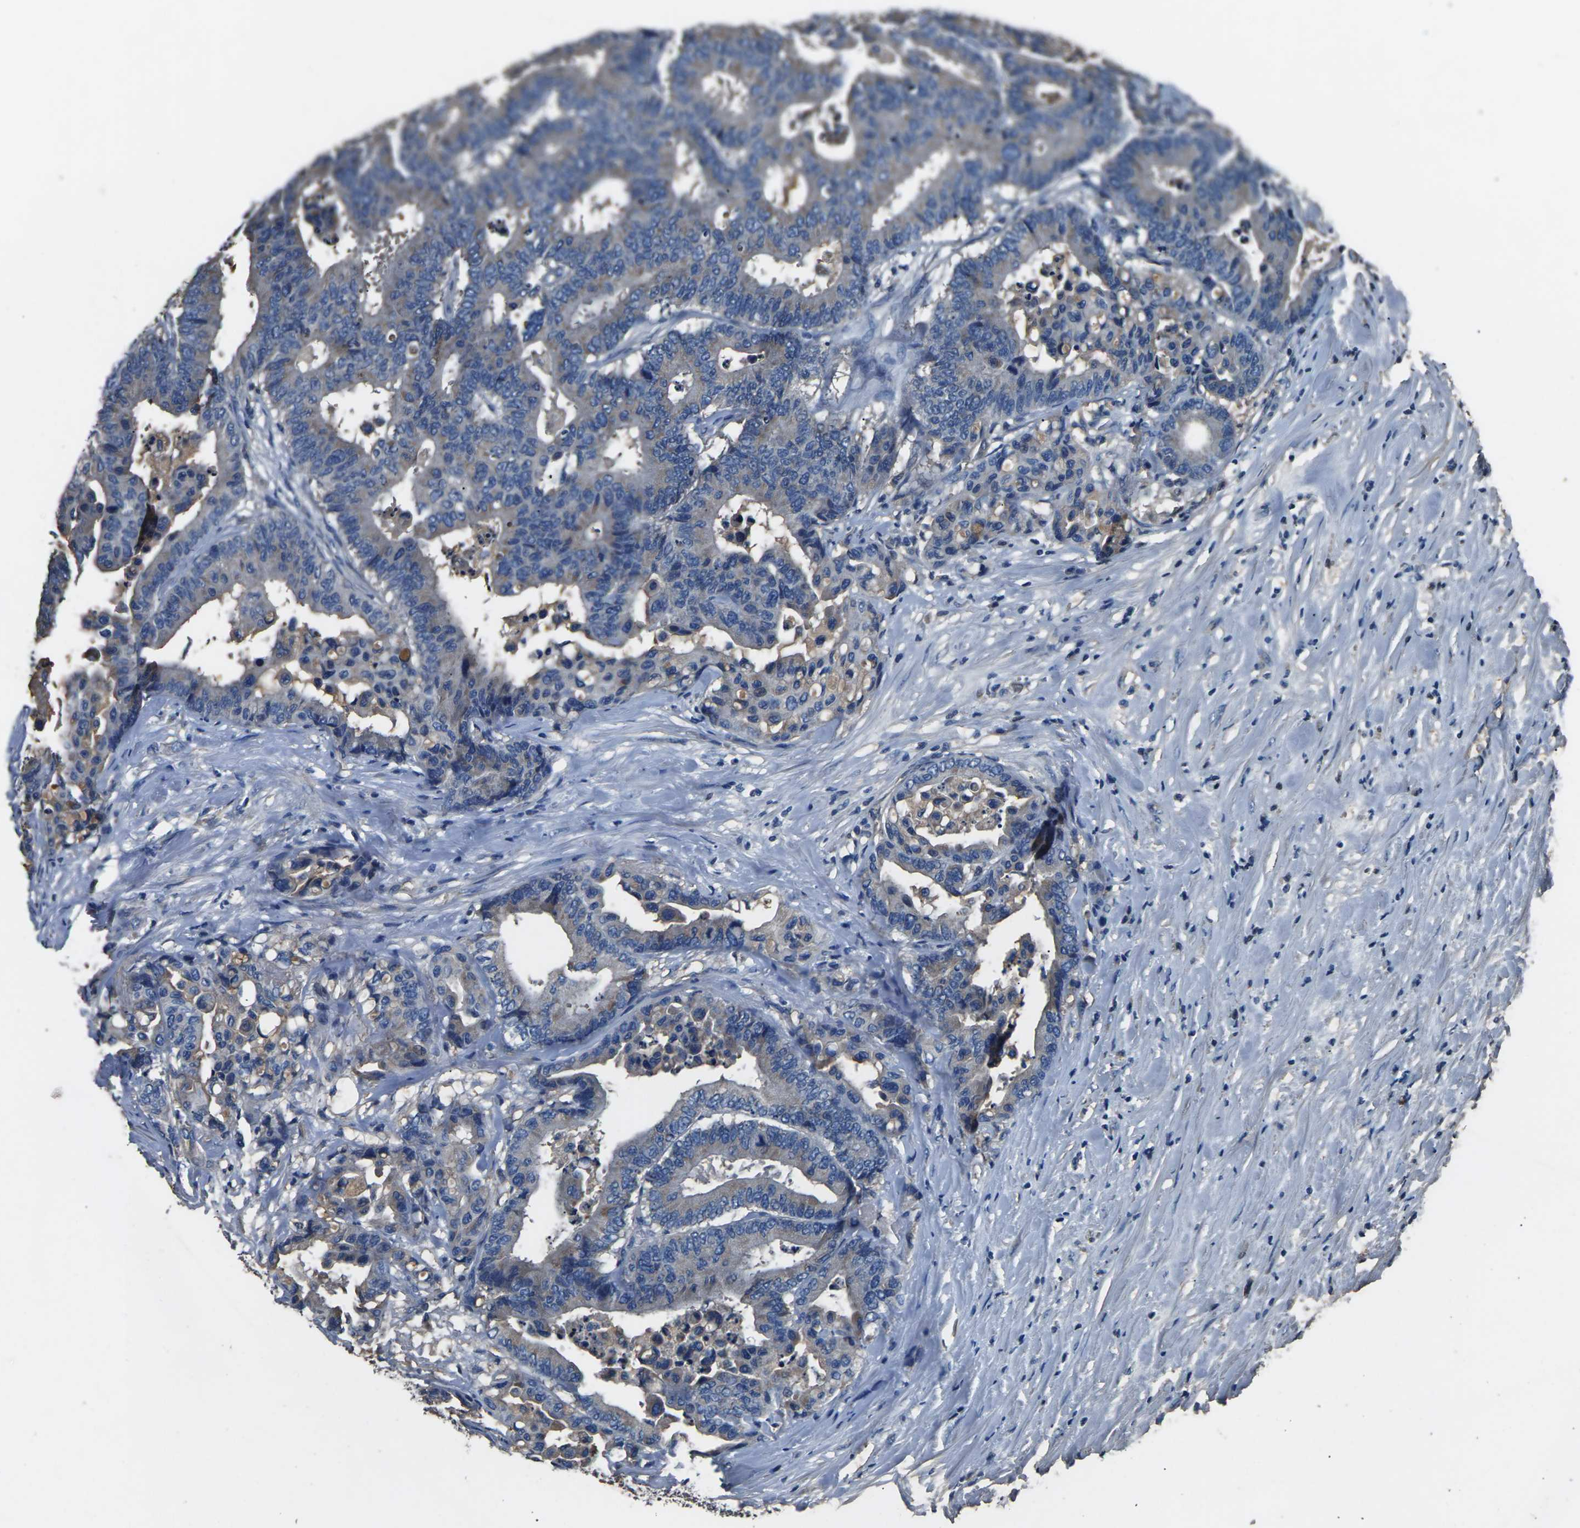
{"staining": {"intensity": "weak", "quantity": "<25%", "location": "cytoplasmic/membranous"}, "tissue": "colorectal cancer", "cell_type": "Tumor cells", "image_type": "cancer", "snomed": [{"axis": "morphology", "description": "Normal tissue, NOS"}, {"axis": "morphology", "description": "Adenocarcinoma, NOS"}, {"axis": "topography", "description": "Colon"}], "caption": "A high-resolution photomicrograph shows immunohistochemistry (IHC) staining of colorectal cancer (adenocarcinoma), which exhibits no significant expression in tumor cells.", "gene": "LEP", "patient": {"sex": "male", "age": 82}}